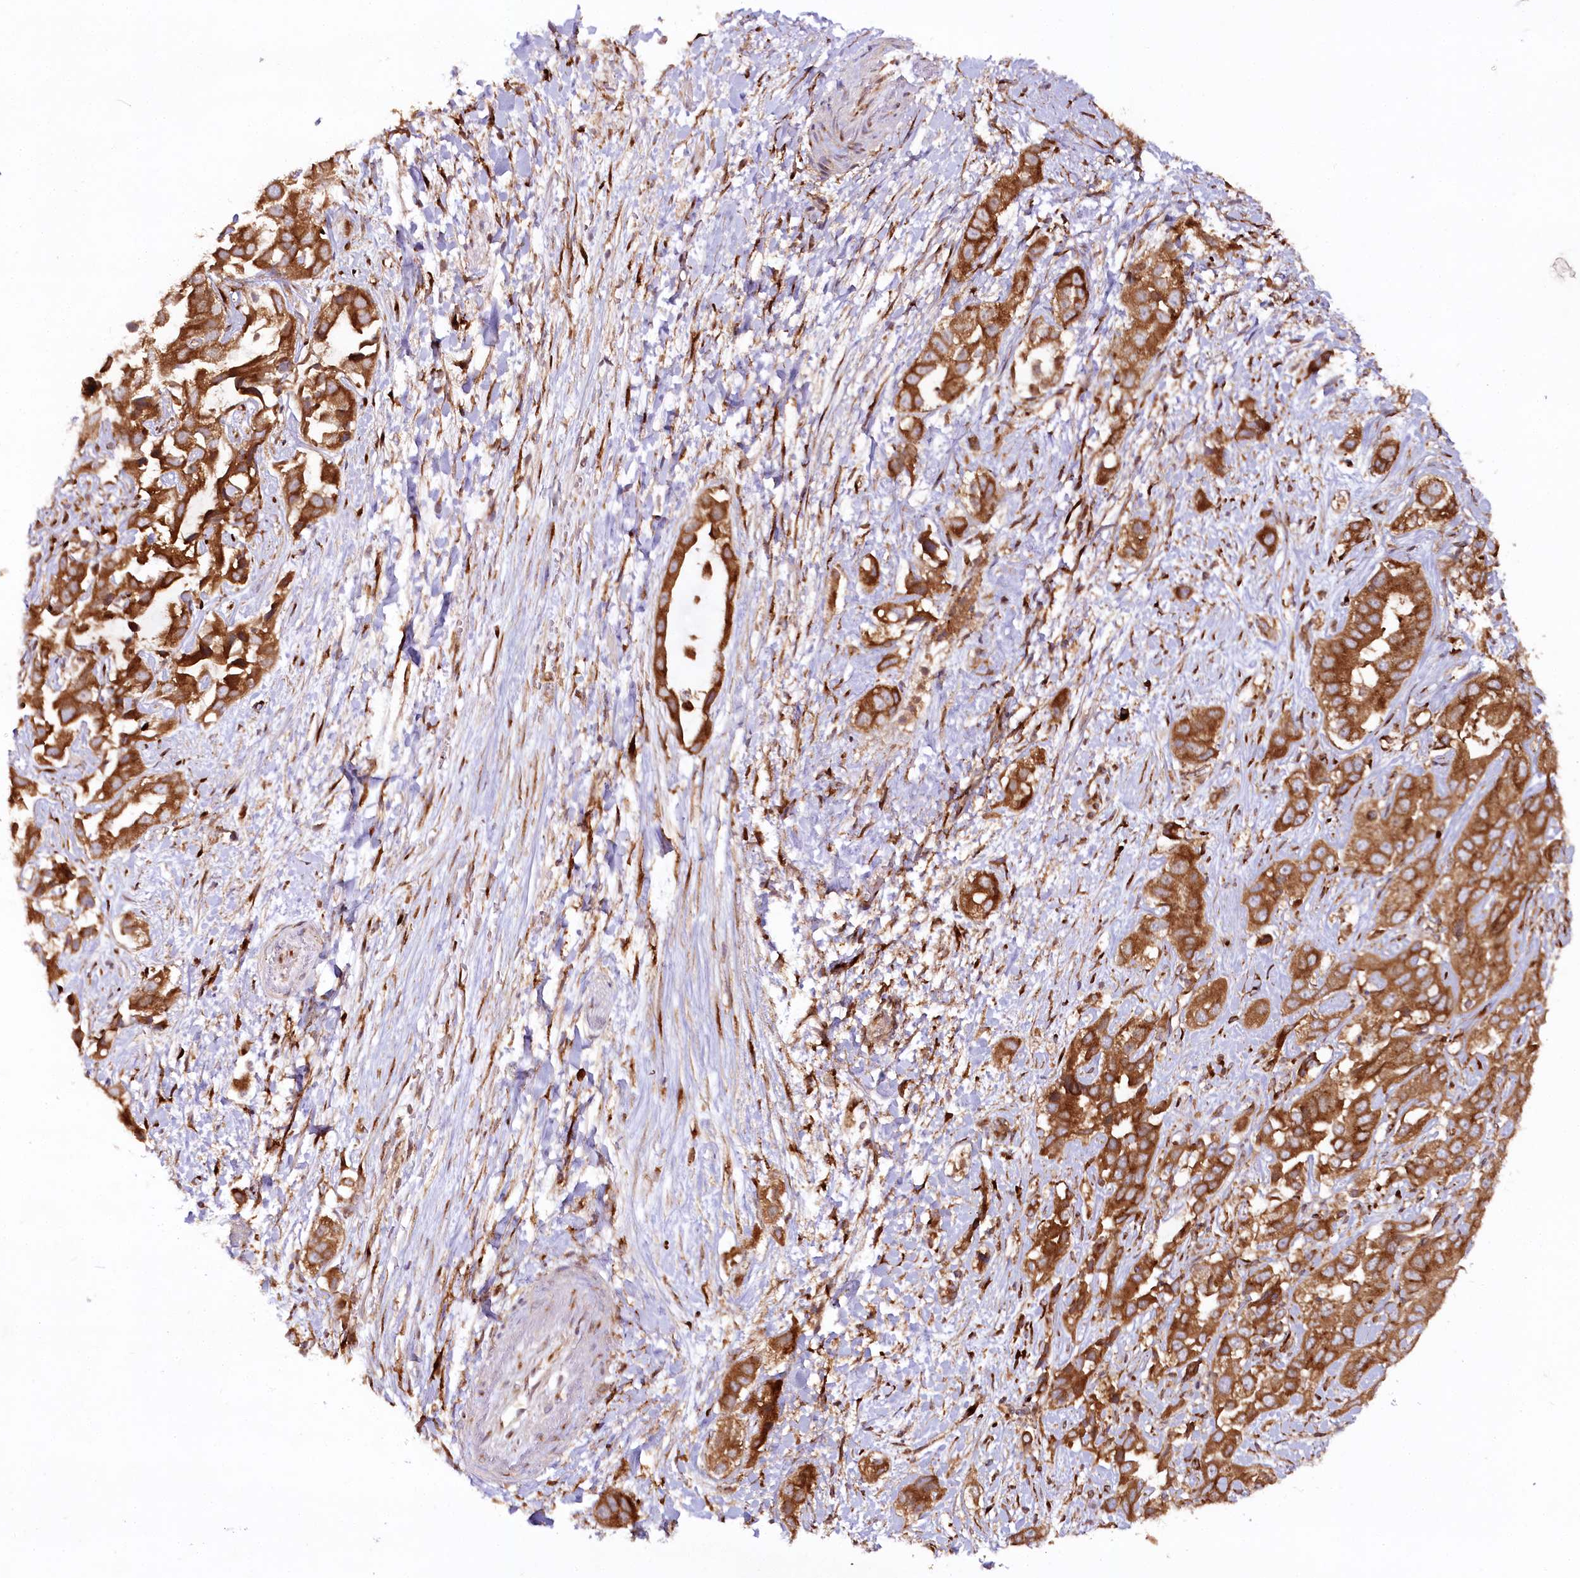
{"staining": {"intensity": "strong", "quantity": ">75%", "location": "cytoplasmic/membranous"}, "tissue": "liver cancer", "cell_type": "Tumor cells", "image_type": "cancer", "snomed": [{"axis": "morphology", "description": "Cholangiocarcinoma"}, {"axis": "topography", "description": "Liver"}], "caption": "An image showing strong cytoplasmic/membranous expression in approximately >75% of tumor cells in liver cholangiocarcinoma, as visualized by brown immunohistochemical staining.", "gene": "COPG1", "patient": {"sex": "female", "age": 52}}